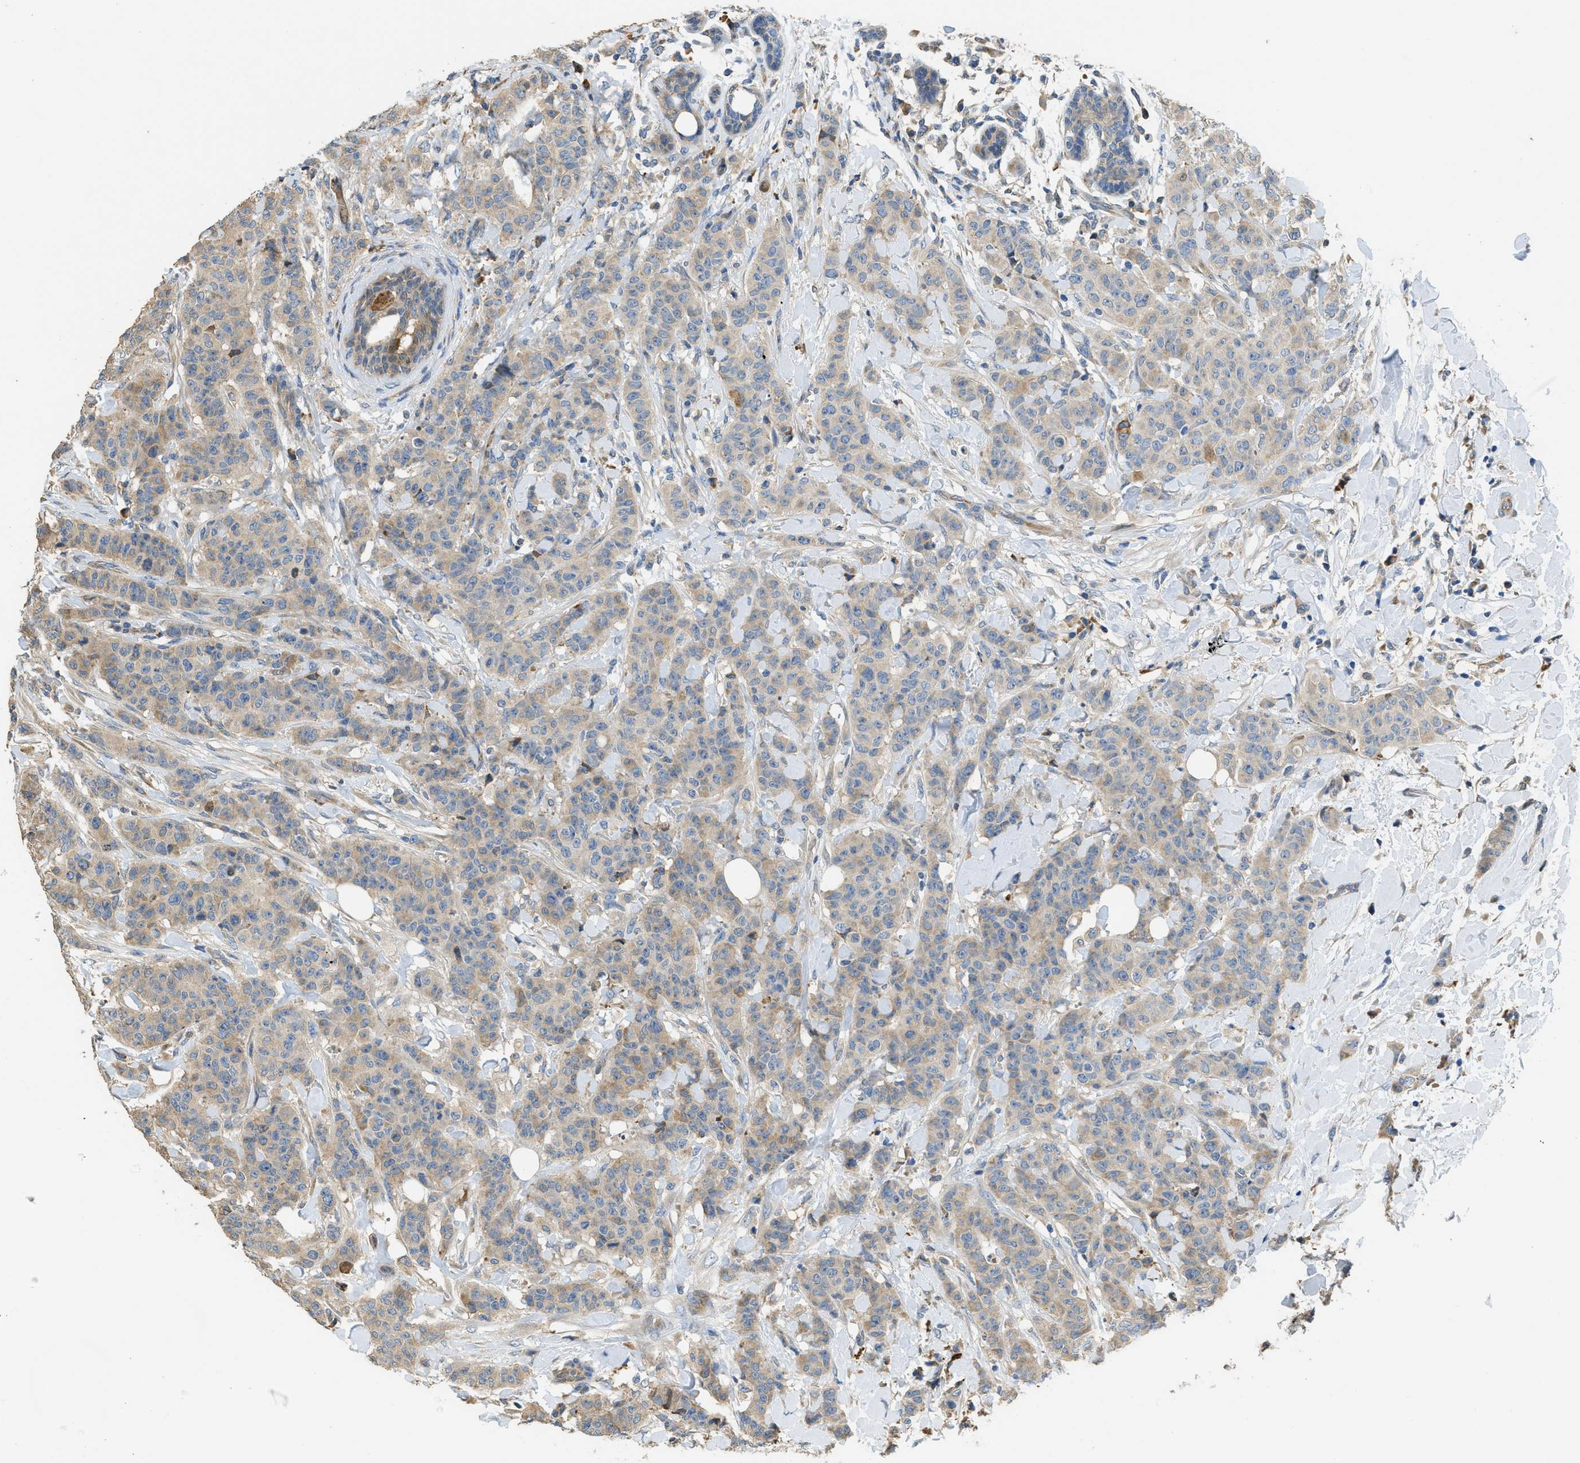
{"staining": {"intensity": "weak", "quantity": "25%-75%", "location": "cytoplasmic/membranous"}, "tissue": "breast cancer", "cell_type": "Tumor cells", "image_type": "cancer", "snomed": [{"axis": "morphology", "description": "Normal tissue, NOS"}, {"axis": "morphology", "description": "Duct carcinoma"}, {"axis": "topography", "description": "Breast"}], "caption": "Breast cancer stained with DAB (3,3'-diaminobenzidine) immunohistochemistry shows low levels of weak cytoplasmic/membranous expression in about 25%-75% of tumor cells.", "gene": "RIPK2", "patient": {"sex": "female", "age": 40}}